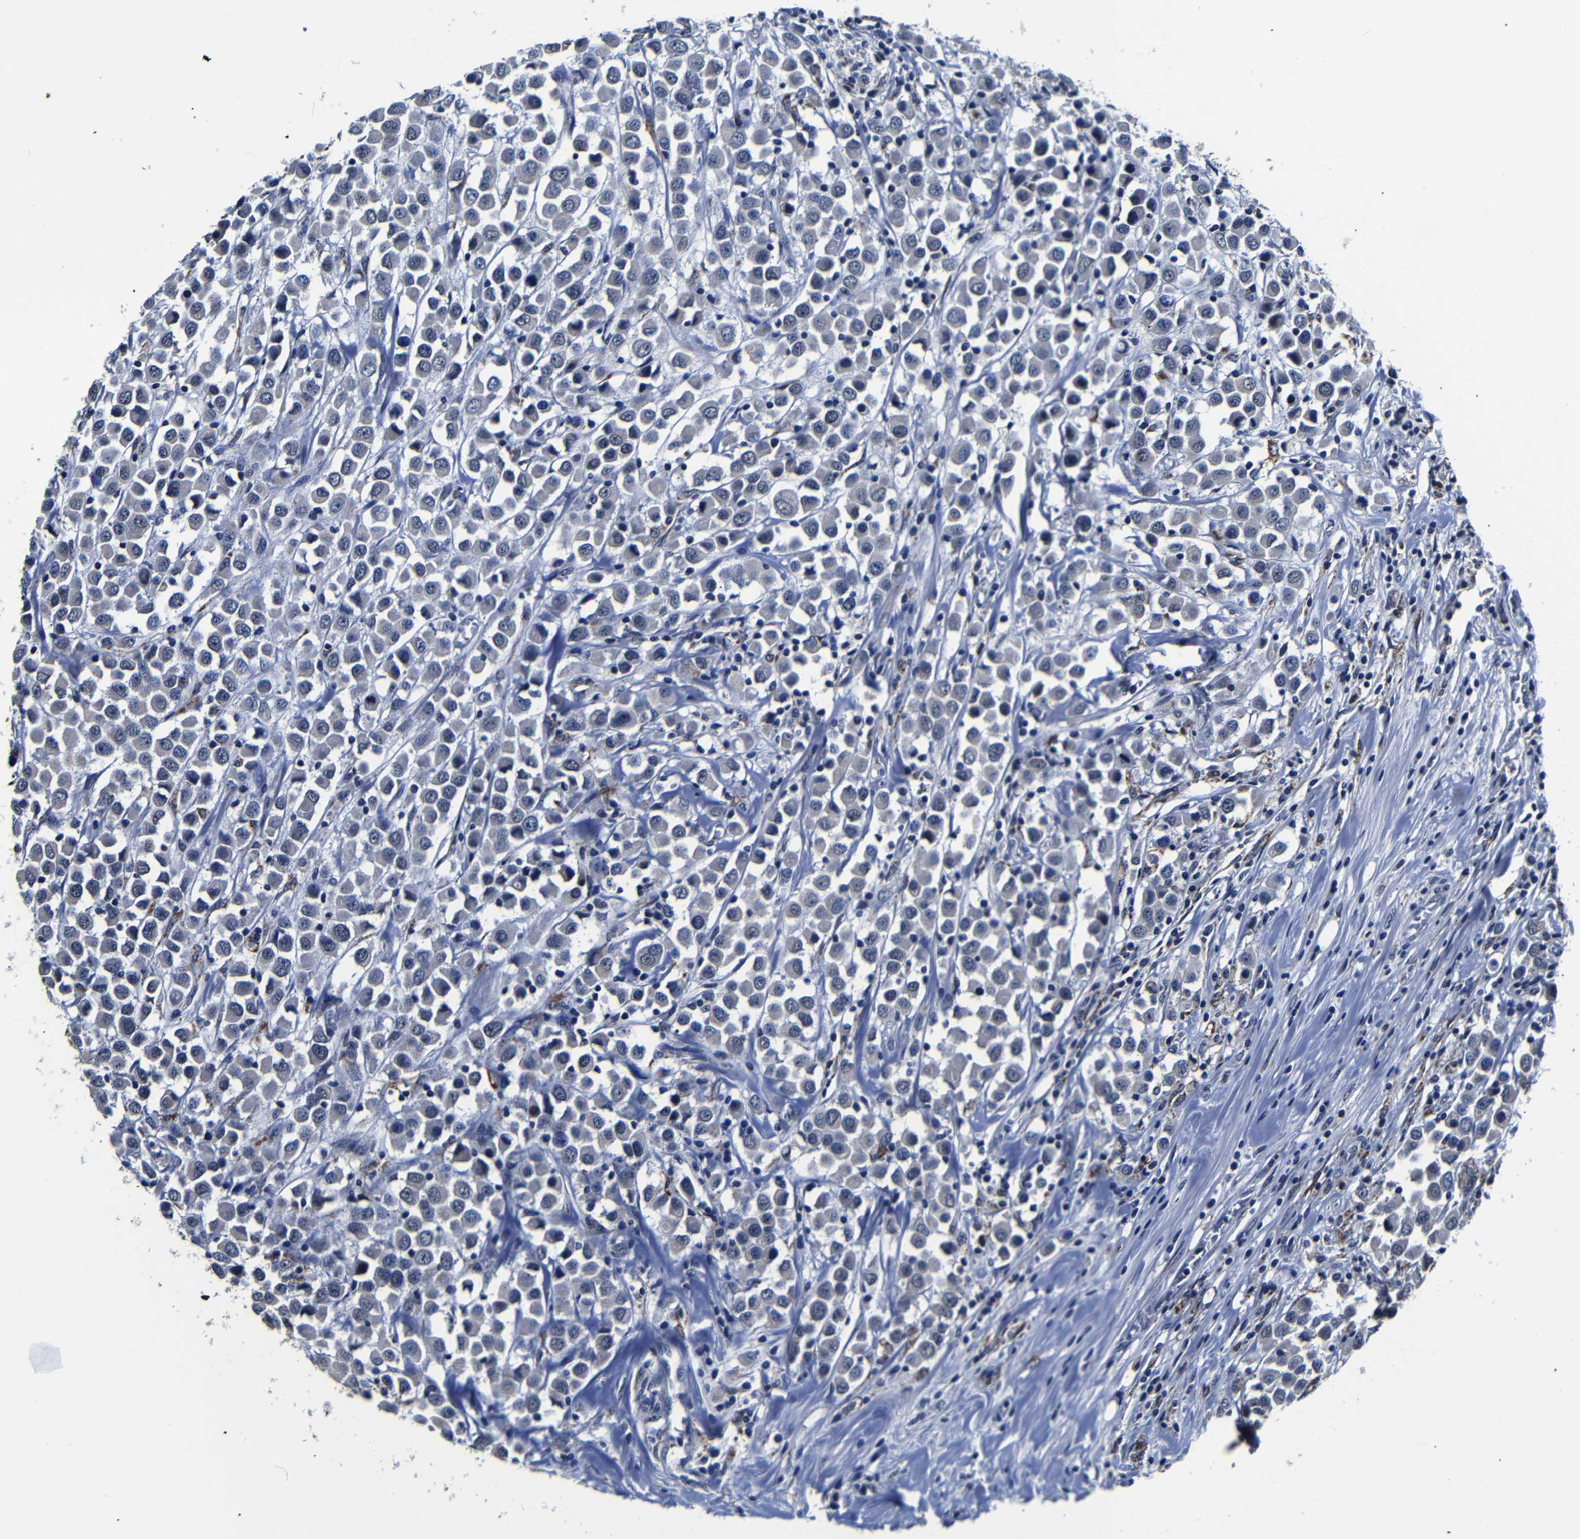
{"staining": {"intensity": "weak", "quantity": "<25%", "location": "cytoplasmic/membranous"}, "tissue": "breast cancer", "cell_type": "Tumor cells", "image_type": "cancer", "snomed": [{"axis": "morphology", "description": "Duct carcinoma"}, {"axis": "topography", "description": "Breast"}], "caption": "An image of breast cancer (invasive ductal carcinoma) stained for a protein shows no brown staining in tumor cells. (DAB IHC, high magnification).", "gene": "DEPP1", "patient": {"sex": "female", "age": 61}}